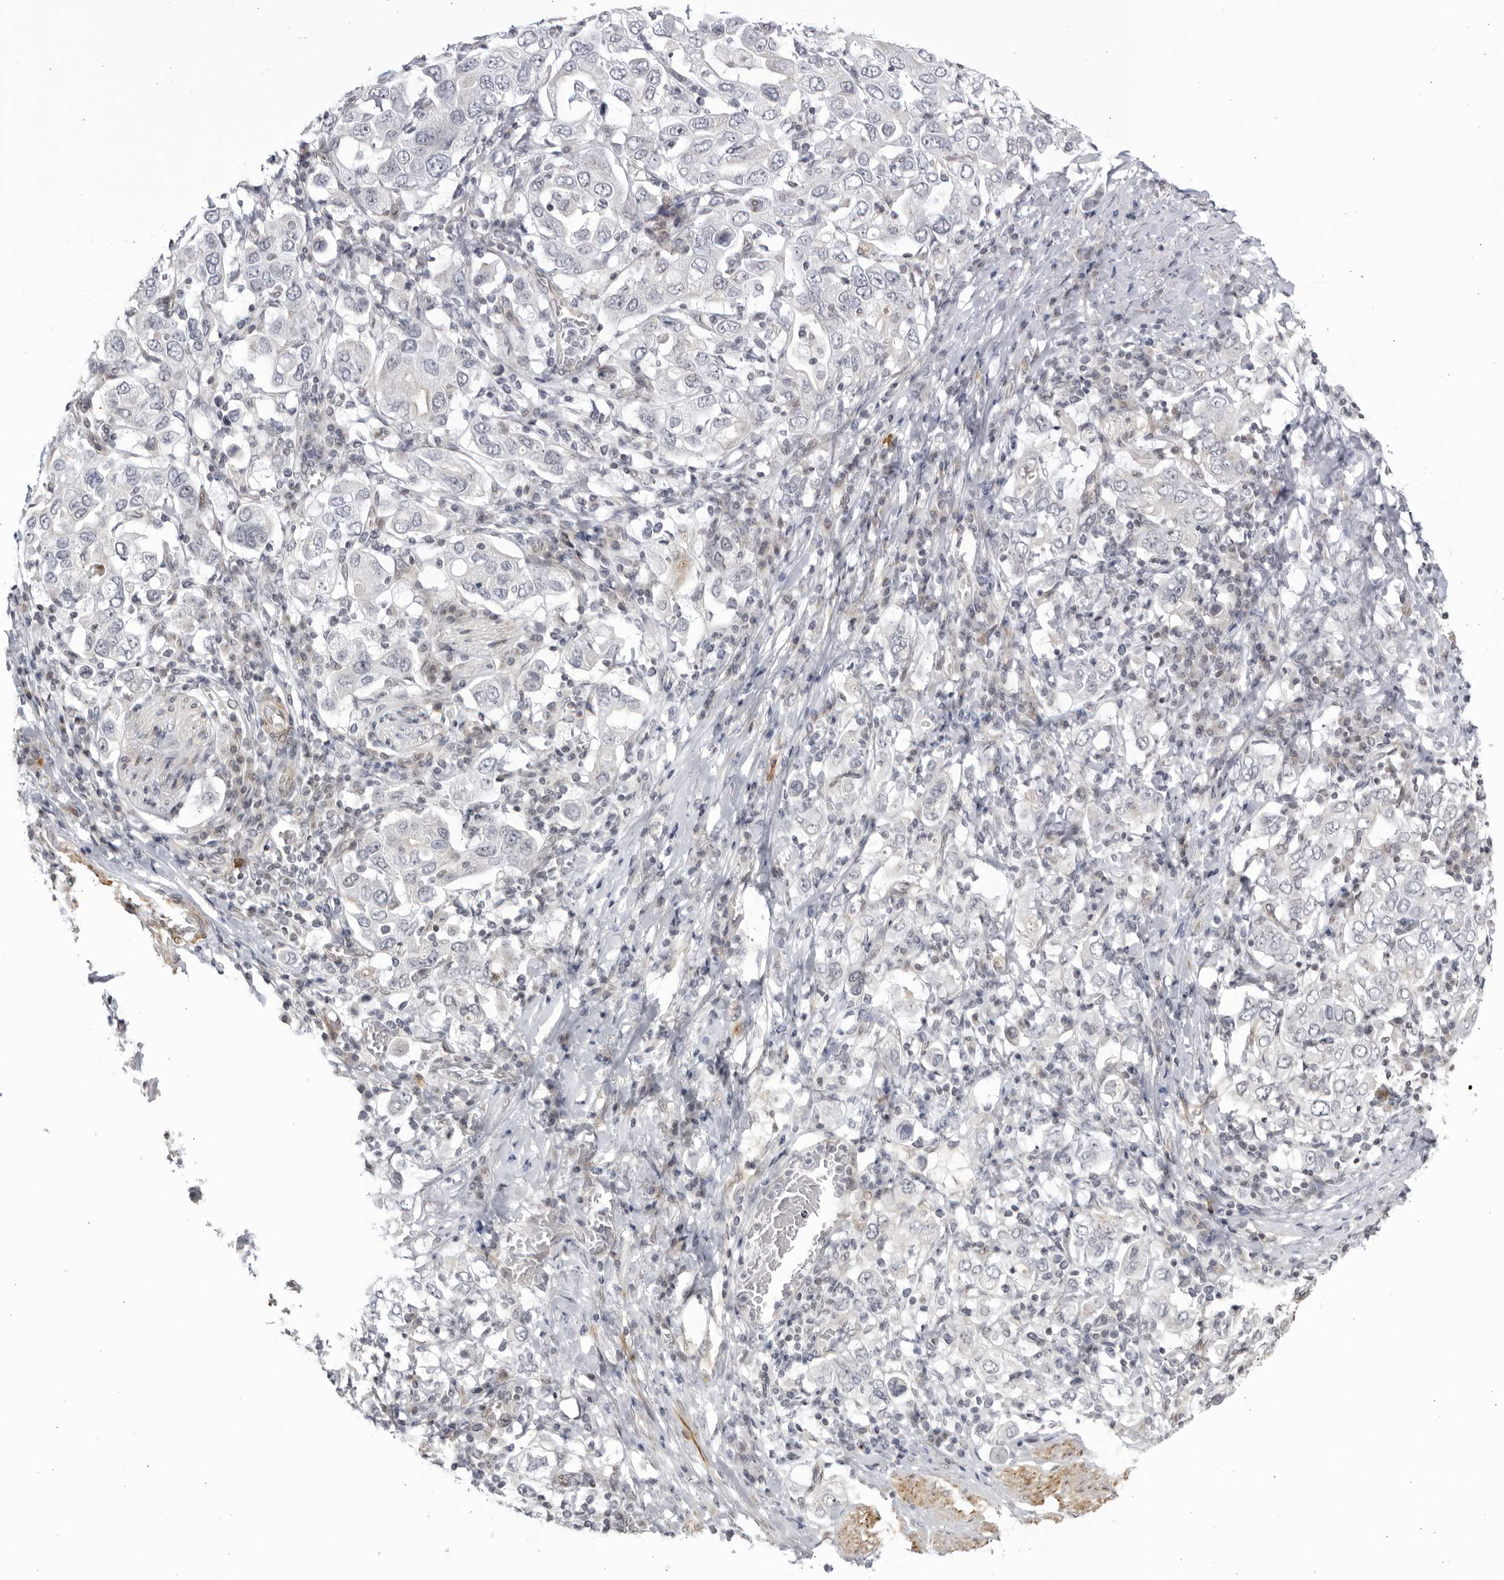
{"staining": {"intensity": "negative", "quantity": "none", "location": "none"}, "tissue": "stomach cancer", "cell_type": "Tumor cells", "image_type": "cancer", "snomed": [{"axis": "morphology", "description": "Adenocarcinoma, NOS"}, {"axis": "topography", "description": "Stomach, upper"}], "caption": "A photomicrograph of human adenocarcinoma (stomach) is negative for staining in tumor cells.", "gene": "CNBD1", "patient": {"sex": "male", "age": 62}}